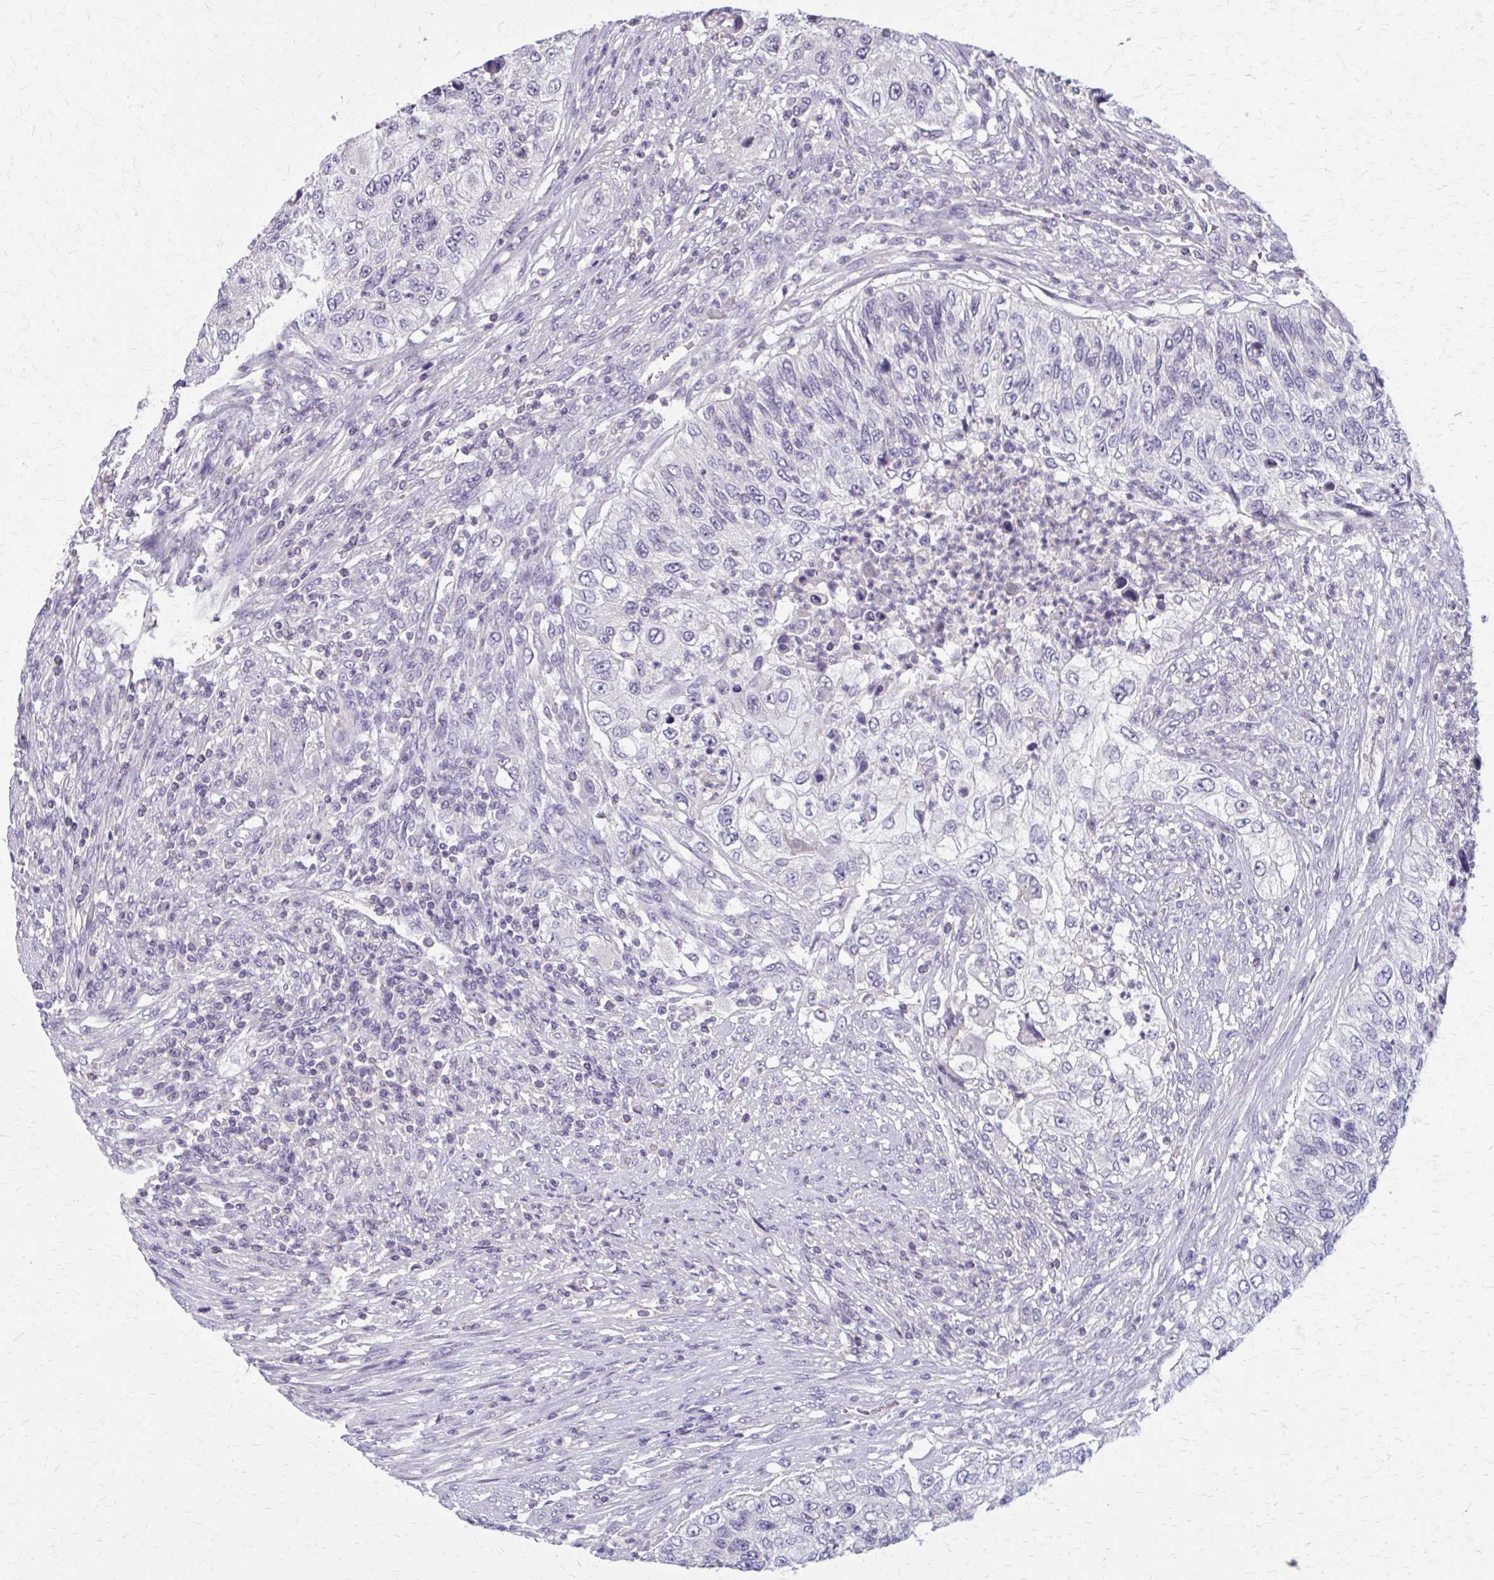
{"staining": {"intensity": "negative", "quantity": "none", "location": "none"}, "tissue": "urothelial cancer", "cell_type": "Tumor cells", "image_type": "cancer", "snomed": [{"axis": "morphology", "description": "Urothelial carcinoma, High grade"}, {"axis": "topography", "description": "Urinary bladder"}], "caption": "Urothelial cancer was stained to show a protein in brown. There is no significant staining in tumor cells.", "gene": "OR4A47", "patient": {"sex": "female", "age": 60}}